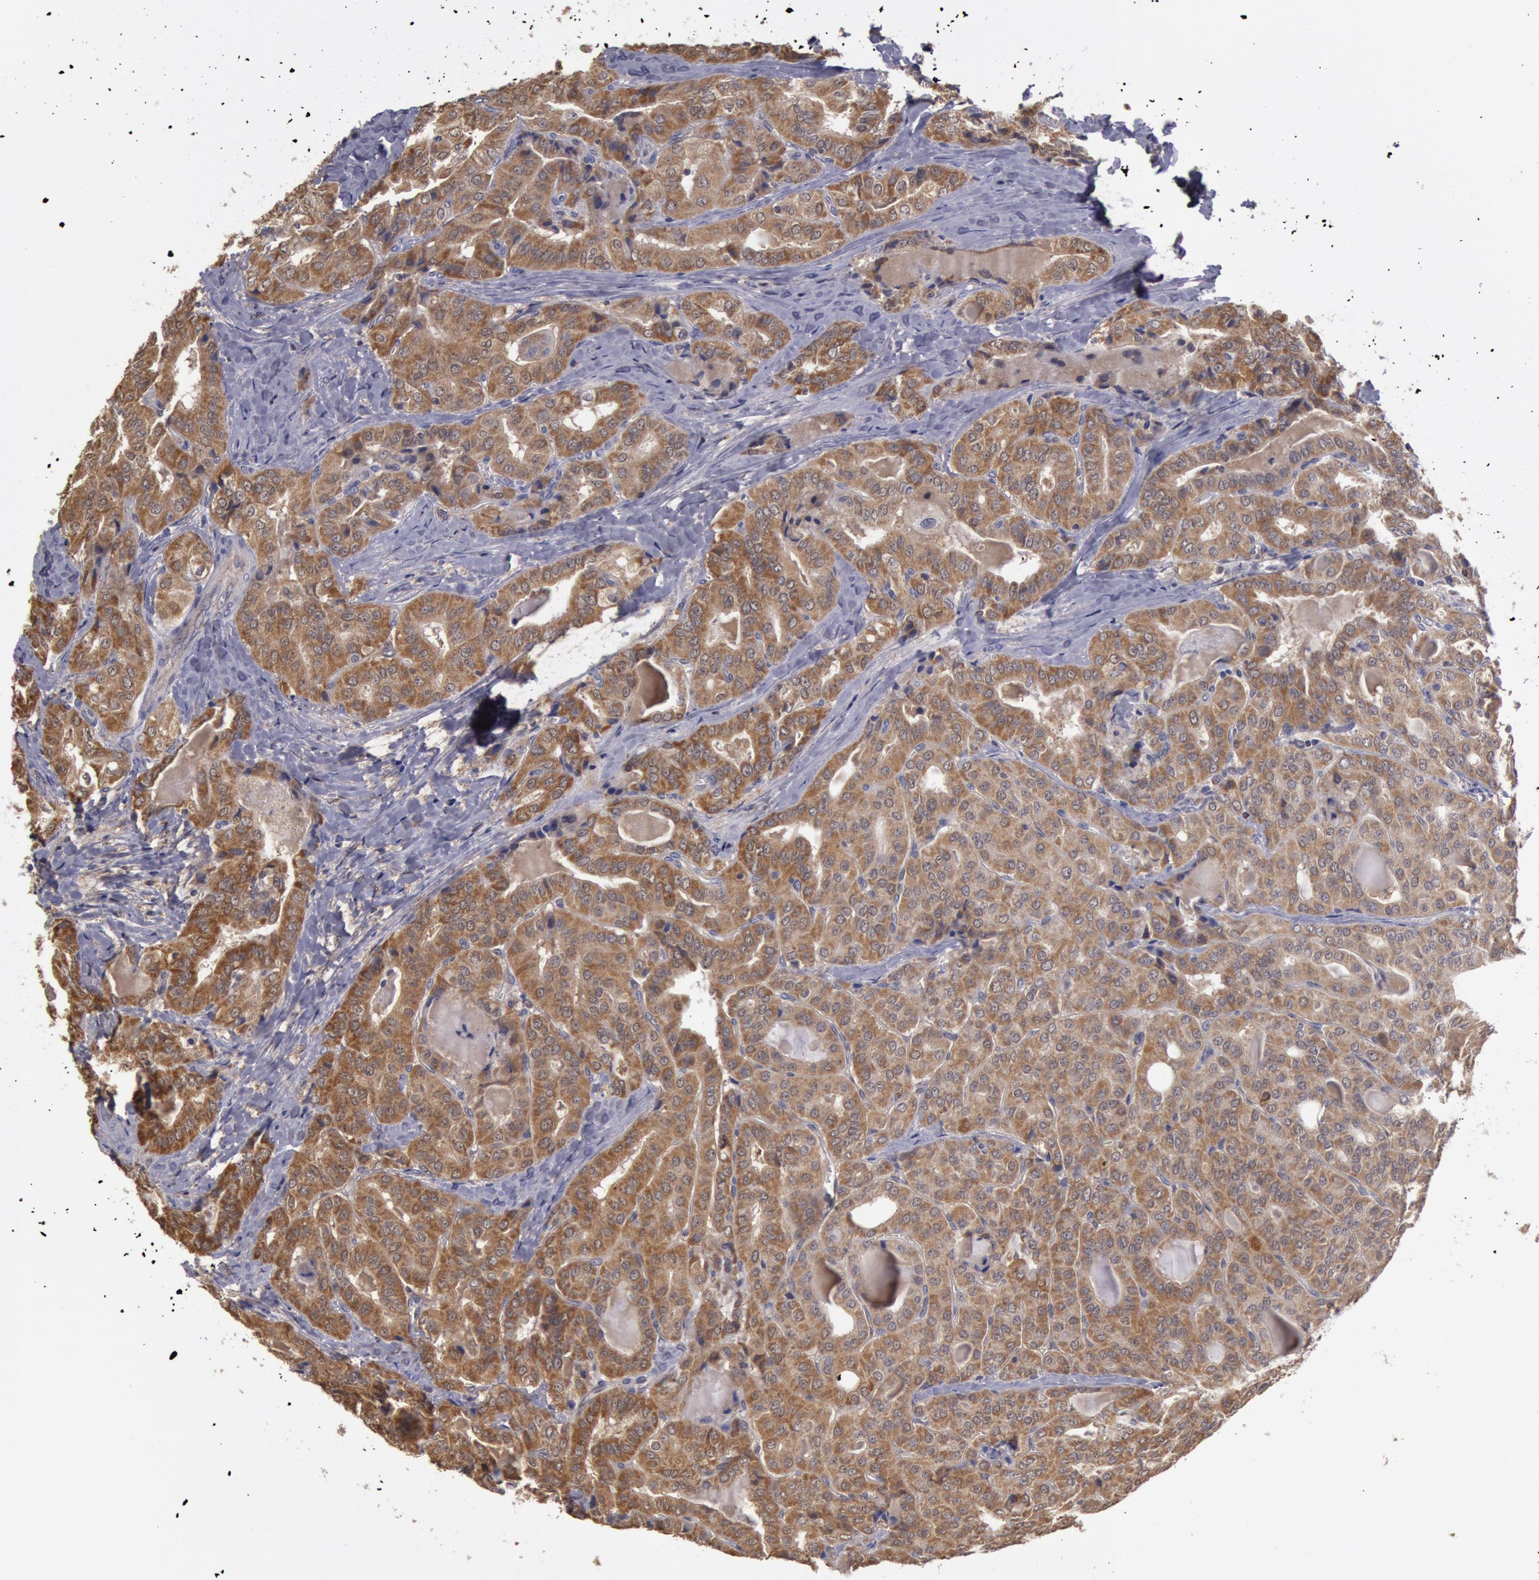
{"staining": {"intensity": "moderate", "quantity": ">75%", "location": "cytoplasmic/membranous"}, "tissue": "thyroid cancer", "cell_type": "Tumor cells", "image_type": "cancer", "snomed": [{"axis": "morphology", "description": "Papillary adenocarcinoma, NOS"}, {"axis": "topography", "description": "Thyroid gland"}], "caption": "High-power microscopy captured an IHC image of papillary adenocarcinoma (thyroid), revealing moderate cytoplasmic/membranous expression in approximately >75% of tumor cells. Using DAB (3,3'-diaminobenzidine) (brown) and hematoxylin (blue) stains, captured at high magnification using brightfield microscopy.", "gene": "MPST", "patient": {"sex": "female", "age": 71}}